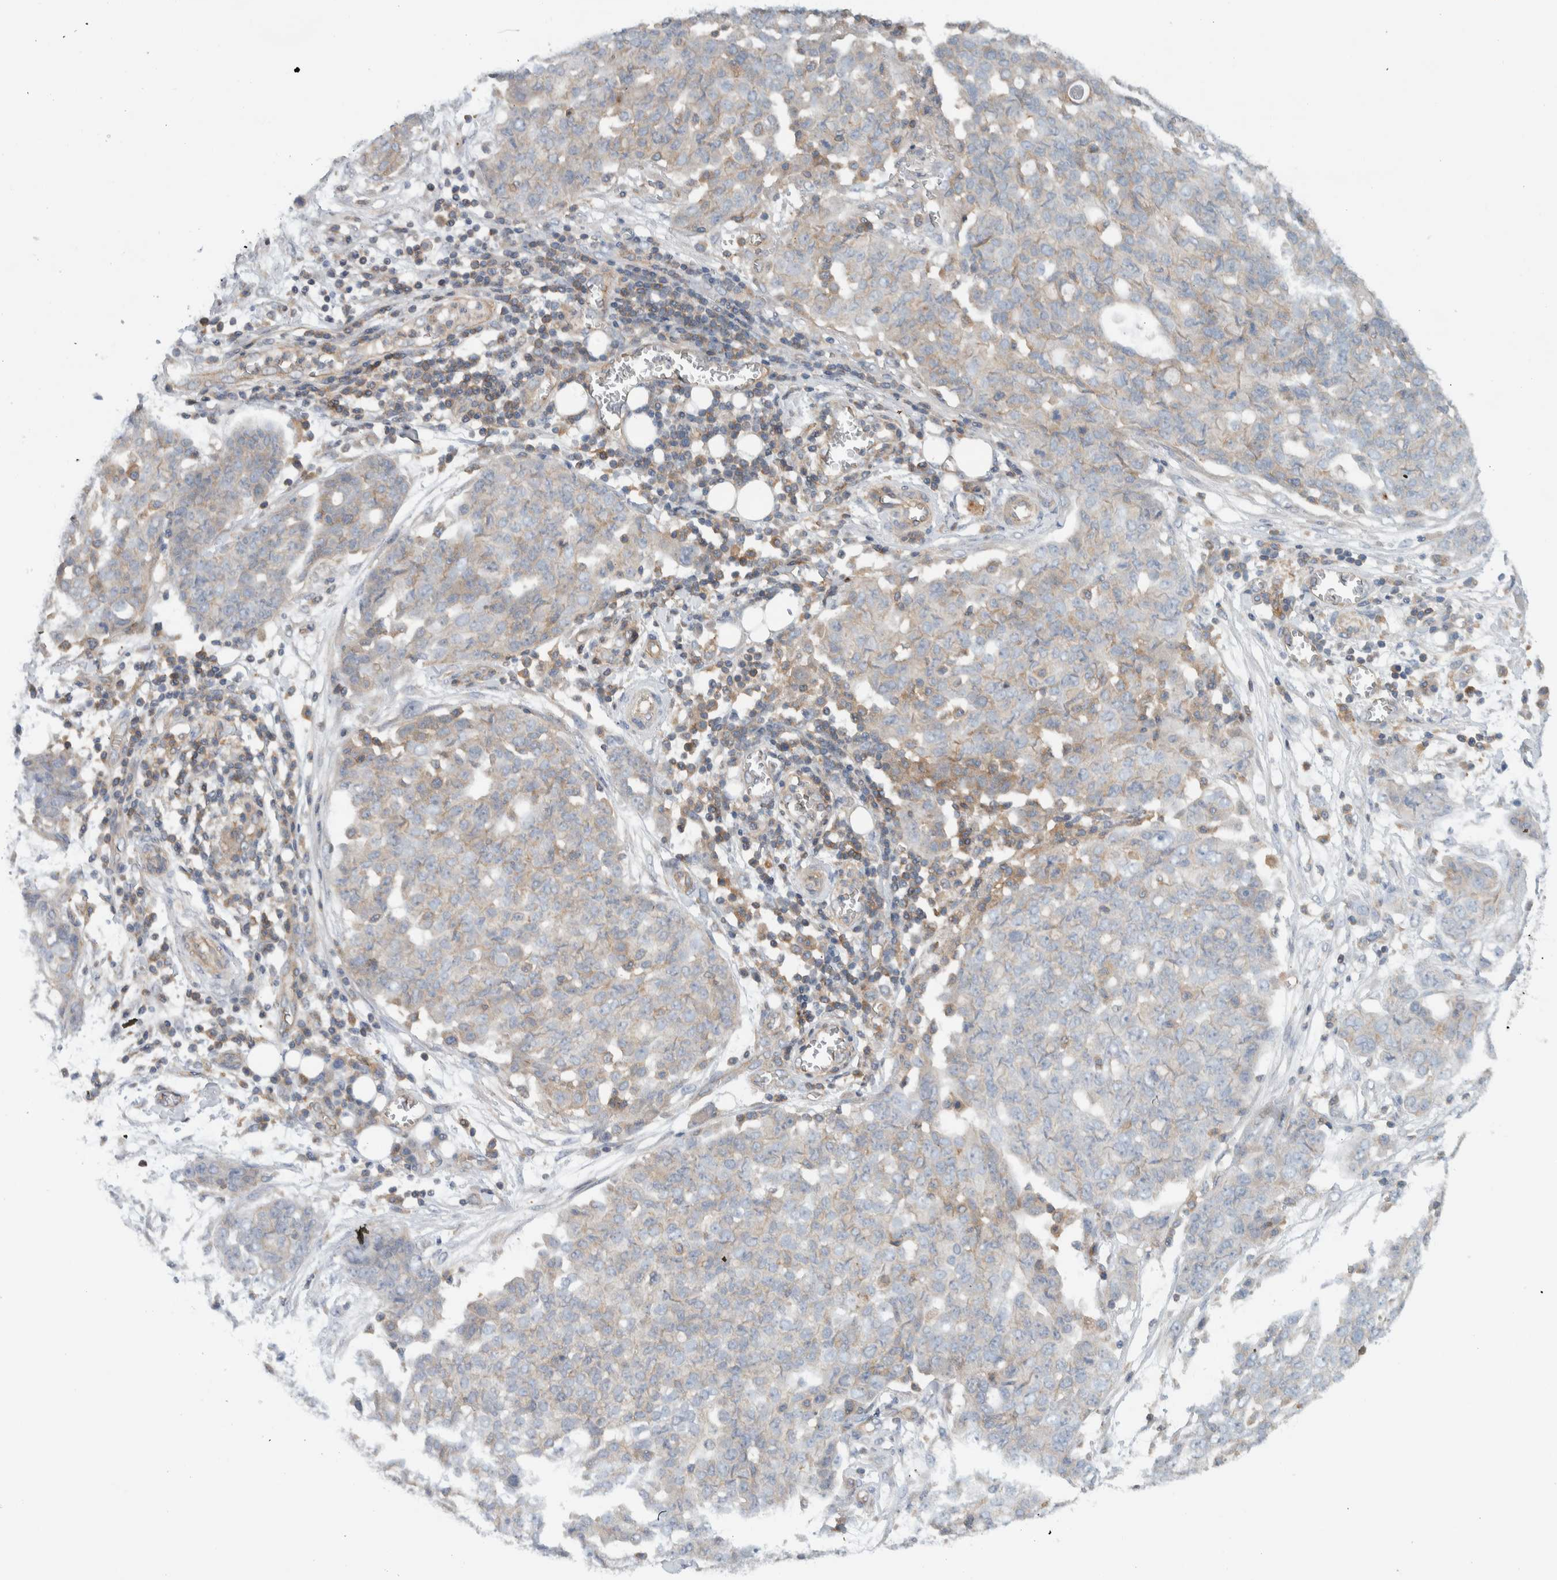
{"staining": {"intensity": "negative", "quantity": "none", "location": "none"}, "tissue": "ovarian cancer", "cell_type": "Tumor cells", "image_type": "cancer", "snomed": [{"axis": "morphology", "description": "Cystadenocarcinoma, serous, NOS"}, {"axis": "topography", "description": "Soft tissue"}, {"axis": "topography", "description": "Ovary"}], "caption": "Ovarian cancer (serous cystadenocarcinoma) stained for a protein using immunohistochemistry exhibits no staining tumor cells.", "gene": "MPRIP", "patient": {"sex": "female", "age": 57}}